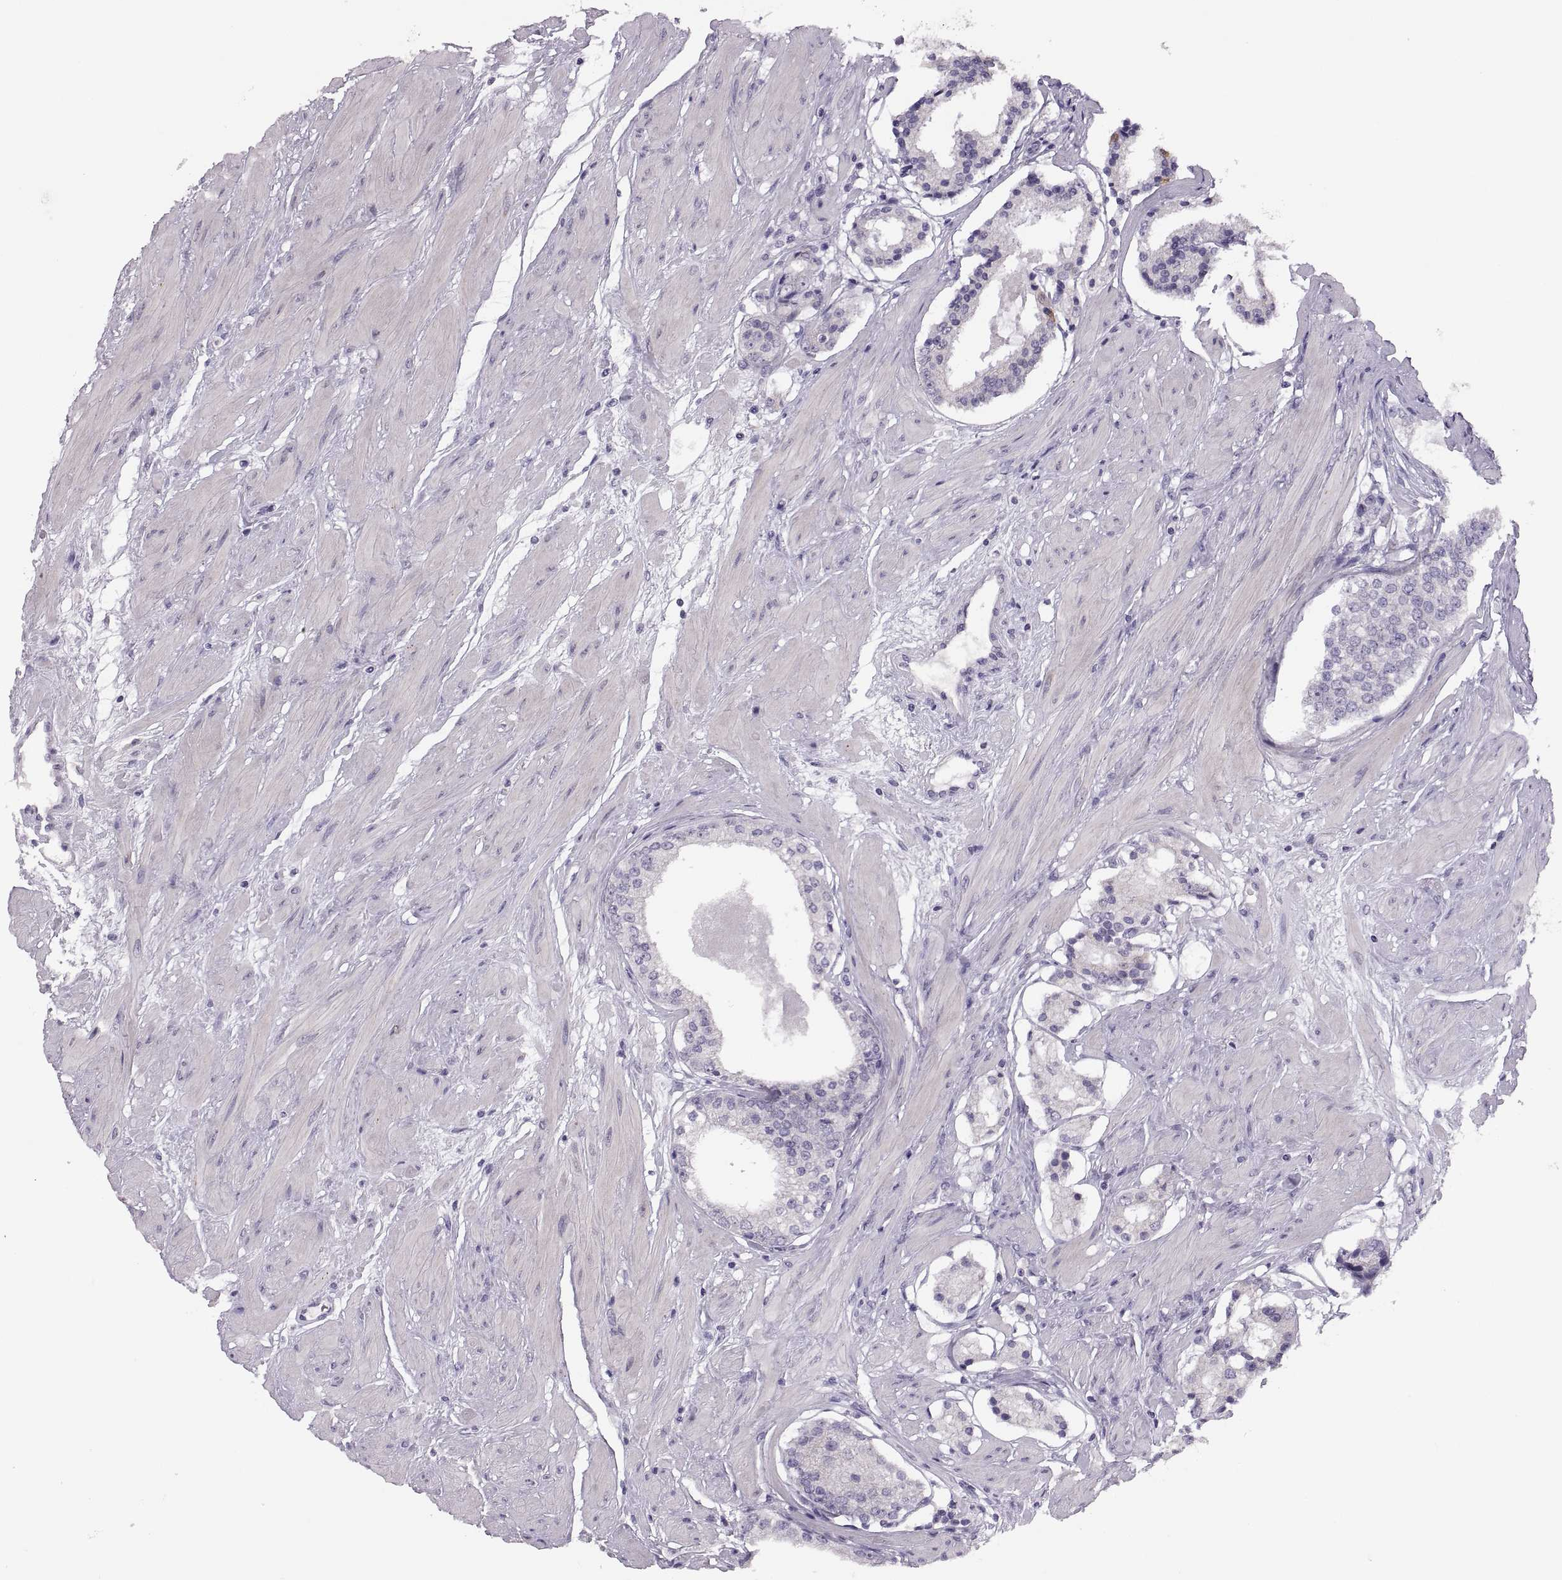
{"staining": {"intensity": "negative", "quantity": "none", "location": "none"}, "tissue": "prostate cancer", "cell_type": "Tumor cells", "image_type": "cancer", "snomed": [{"axis": "morphology", "description": "Adenocarcinoma, Low grade"}, {"axis": "topography", "description": "Prostate"}], "caption": "This is a photomicrograph of immunohistochemistry staining of prostate cancer (adenocarcinoma (low-grade)), which shows no staining in tumor cells. Nuclei are stained in blue.", "gene": "ADH6", "patient": {"sex": "male", "age": 60}}